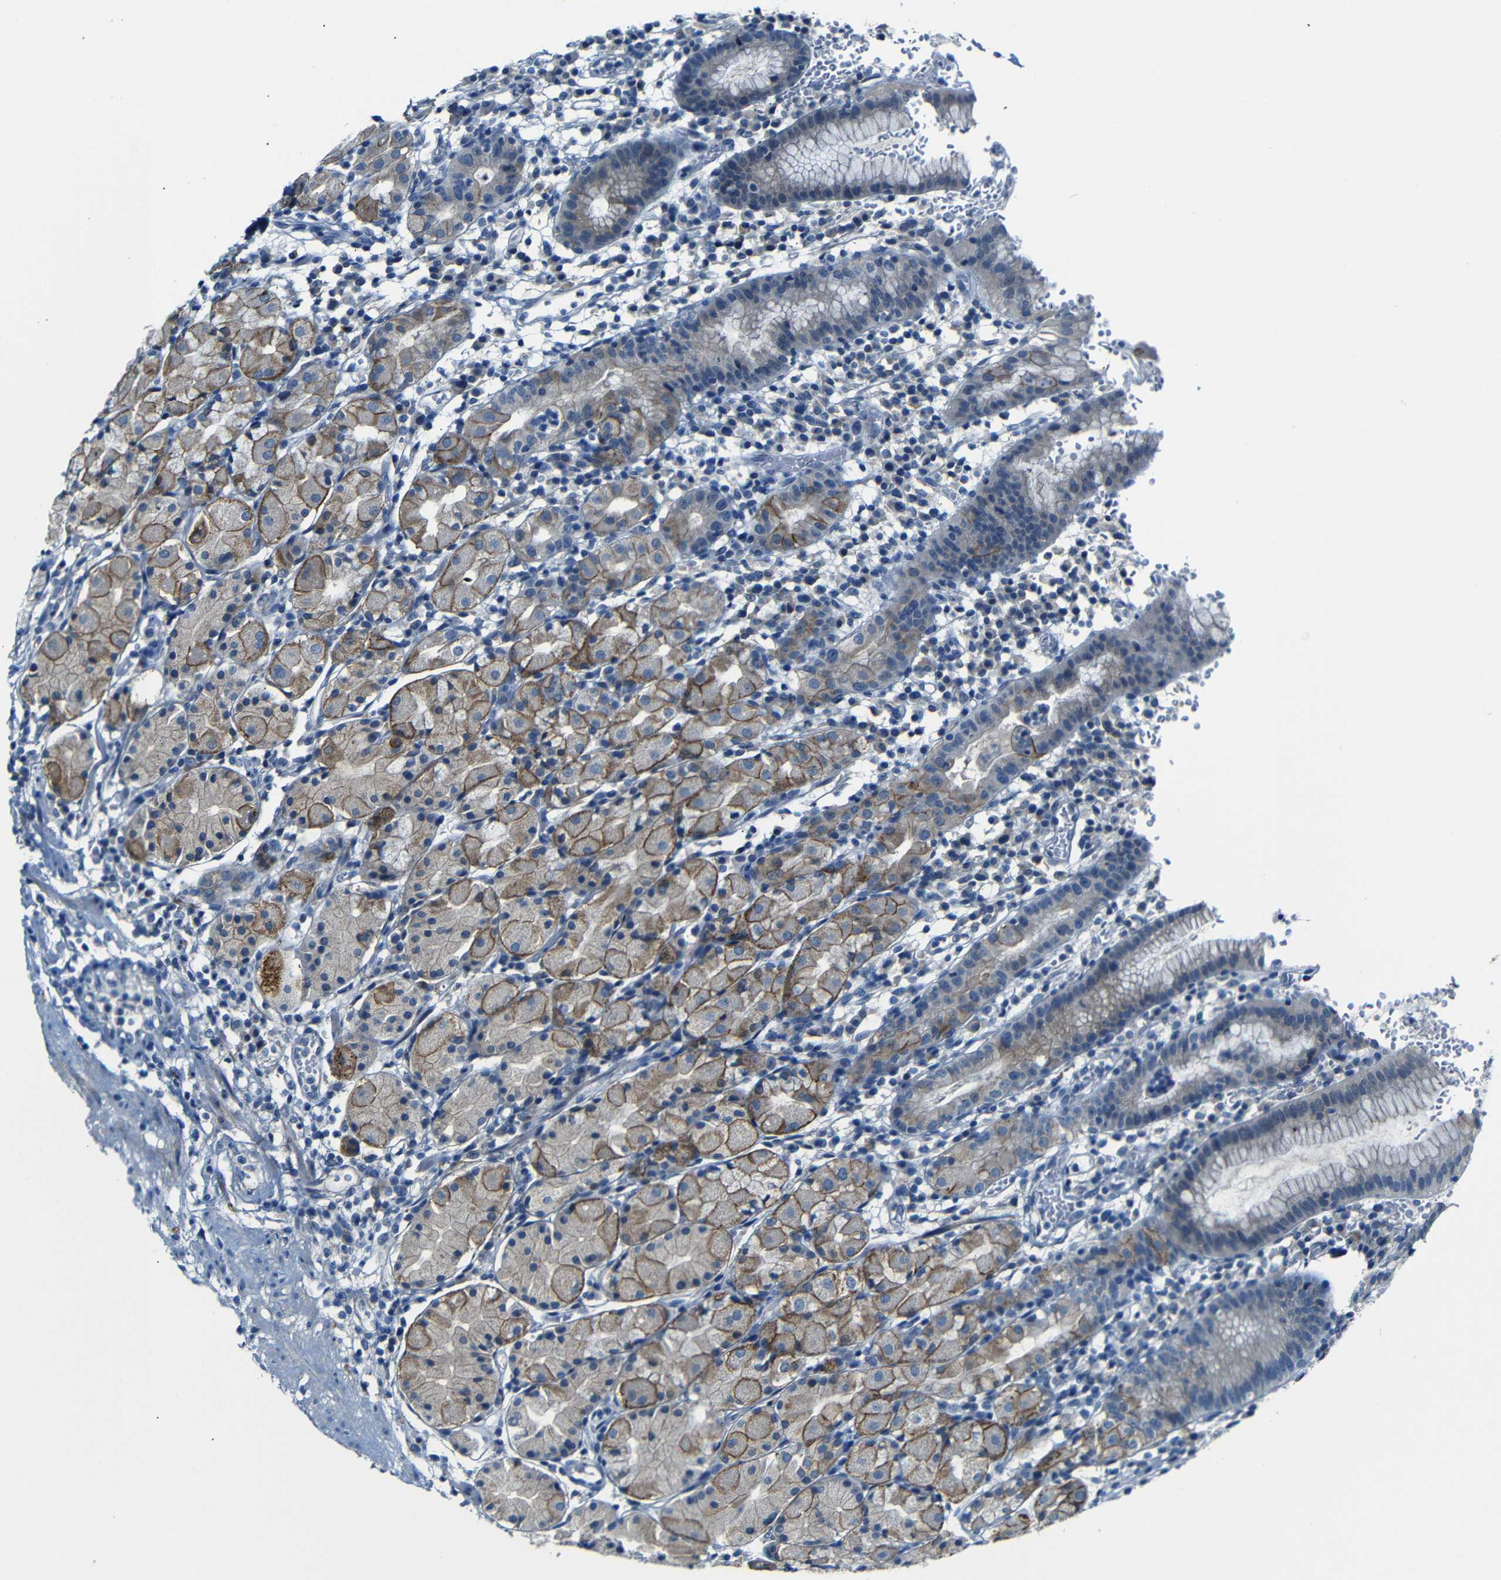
{"staining": {"intensity": "moderate", "quantity": ">75%", "location": "cytoplasmic/membranous"}, "tissue": "stomach", "cell_type": "Glandular cells", "image_type": "normal", "snomed": [{"axis": "morphology", "description": "Normal tissue, NOS"}, {"axis": "topography", "description": "Stomach"}, {"axis": "topography", "description": "Stomach, lower"}], "caption": "The immunohistochemical stain highlights moderate cytoplasmic/membranous positivity in glandular cells of unremarkable stomach. Nuclei are stained in blue.", "gene": "ANK3", "patient": {"sex": "female", "age": 75}}